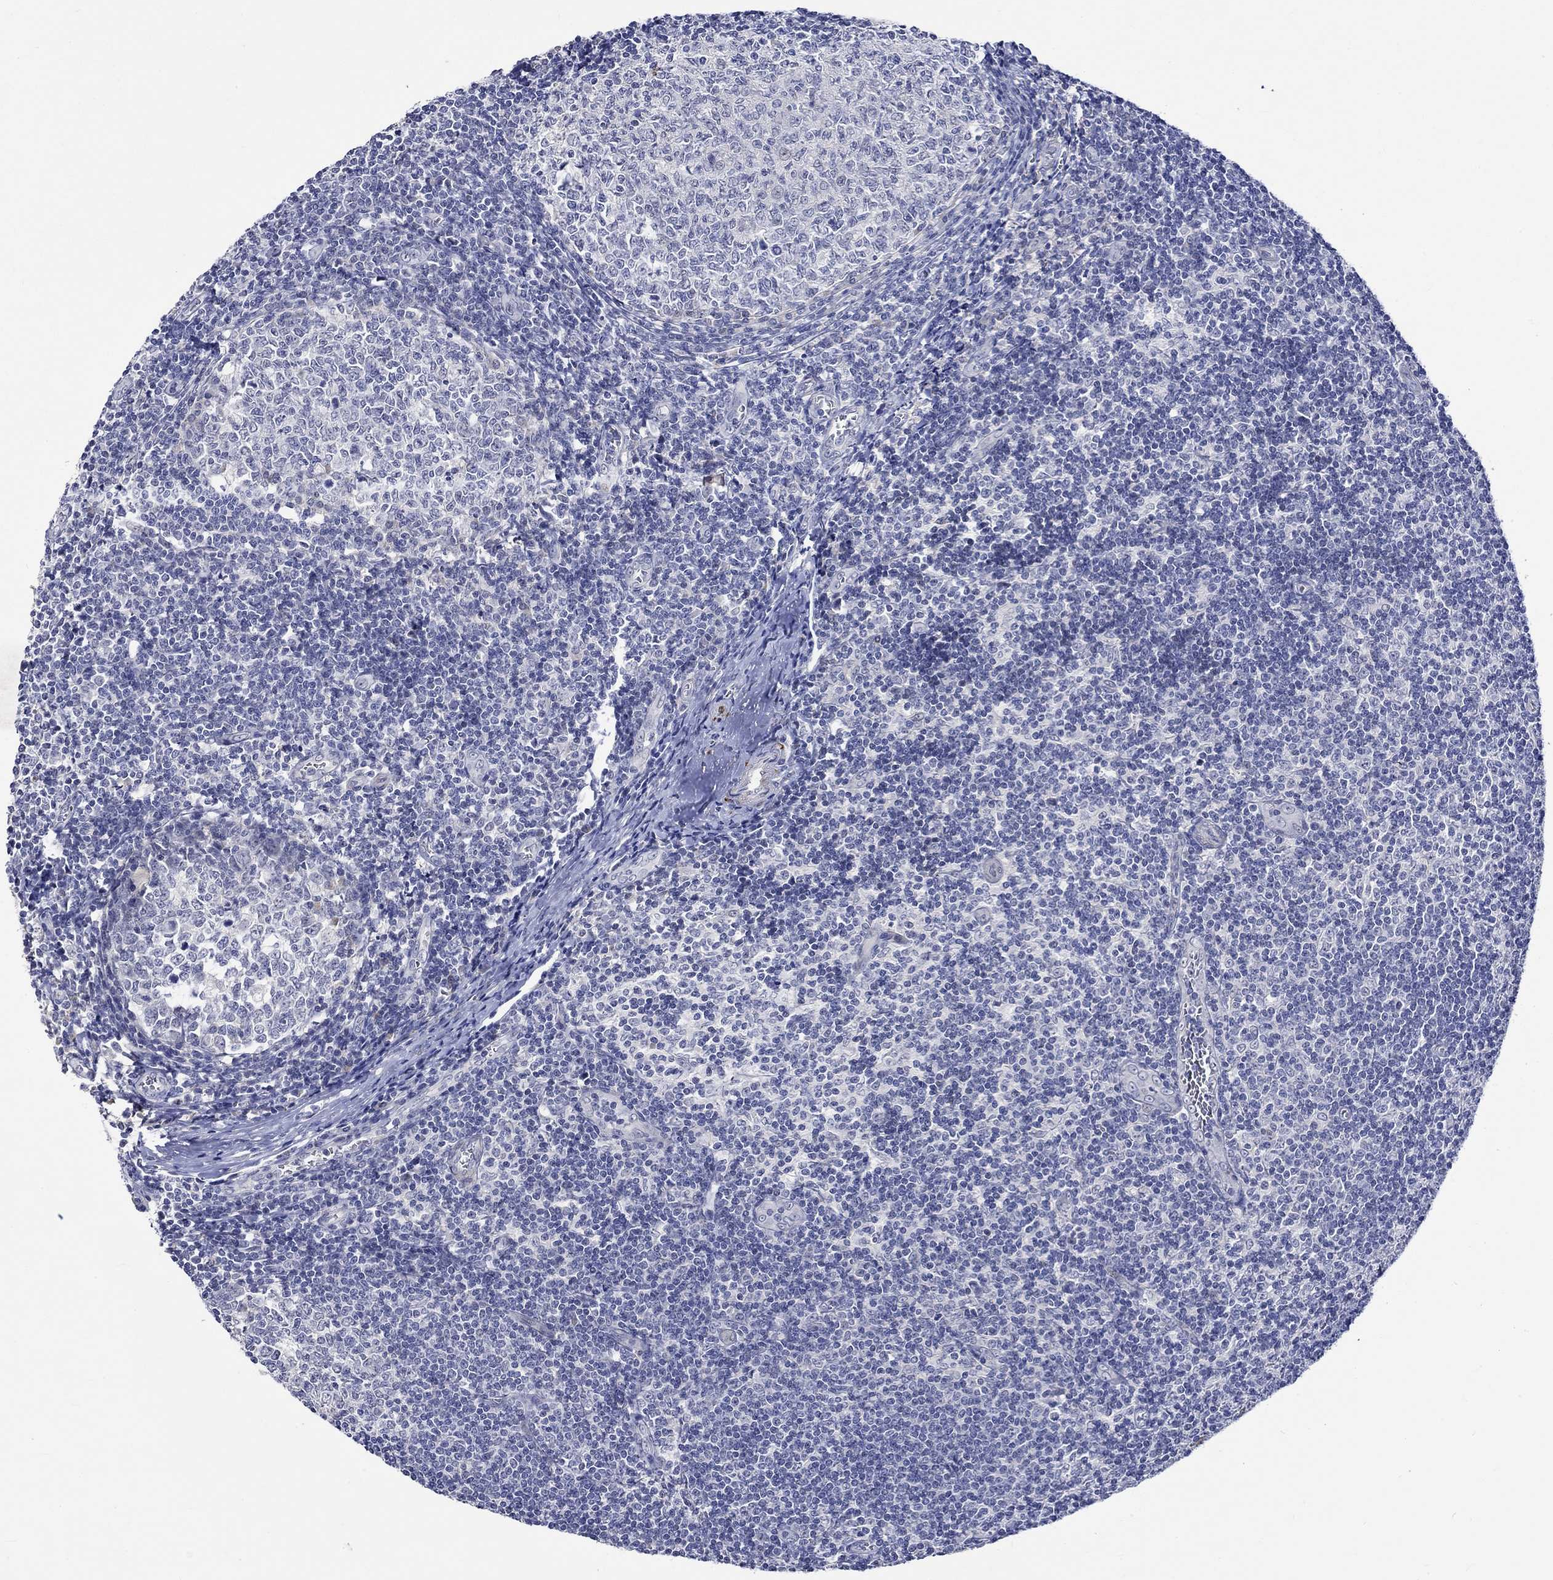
{"staining": {"intensity": "negative", "quantity": "none", "location": "none"}, "tissue": "tonsil", "cell_type": "Germinal center cells", "image_type": "normal", "snomed": [{"axis": "morphology", "description": "Normal tissue, NOS"}, {"axis": "topography", "description": "Tonsil"}], "caption": "Germinal center cells are negative for brown protein staining in unremarkable tonsil.", "gene": "CRYAB", "patient": {"sex": "male", "age": 33}}